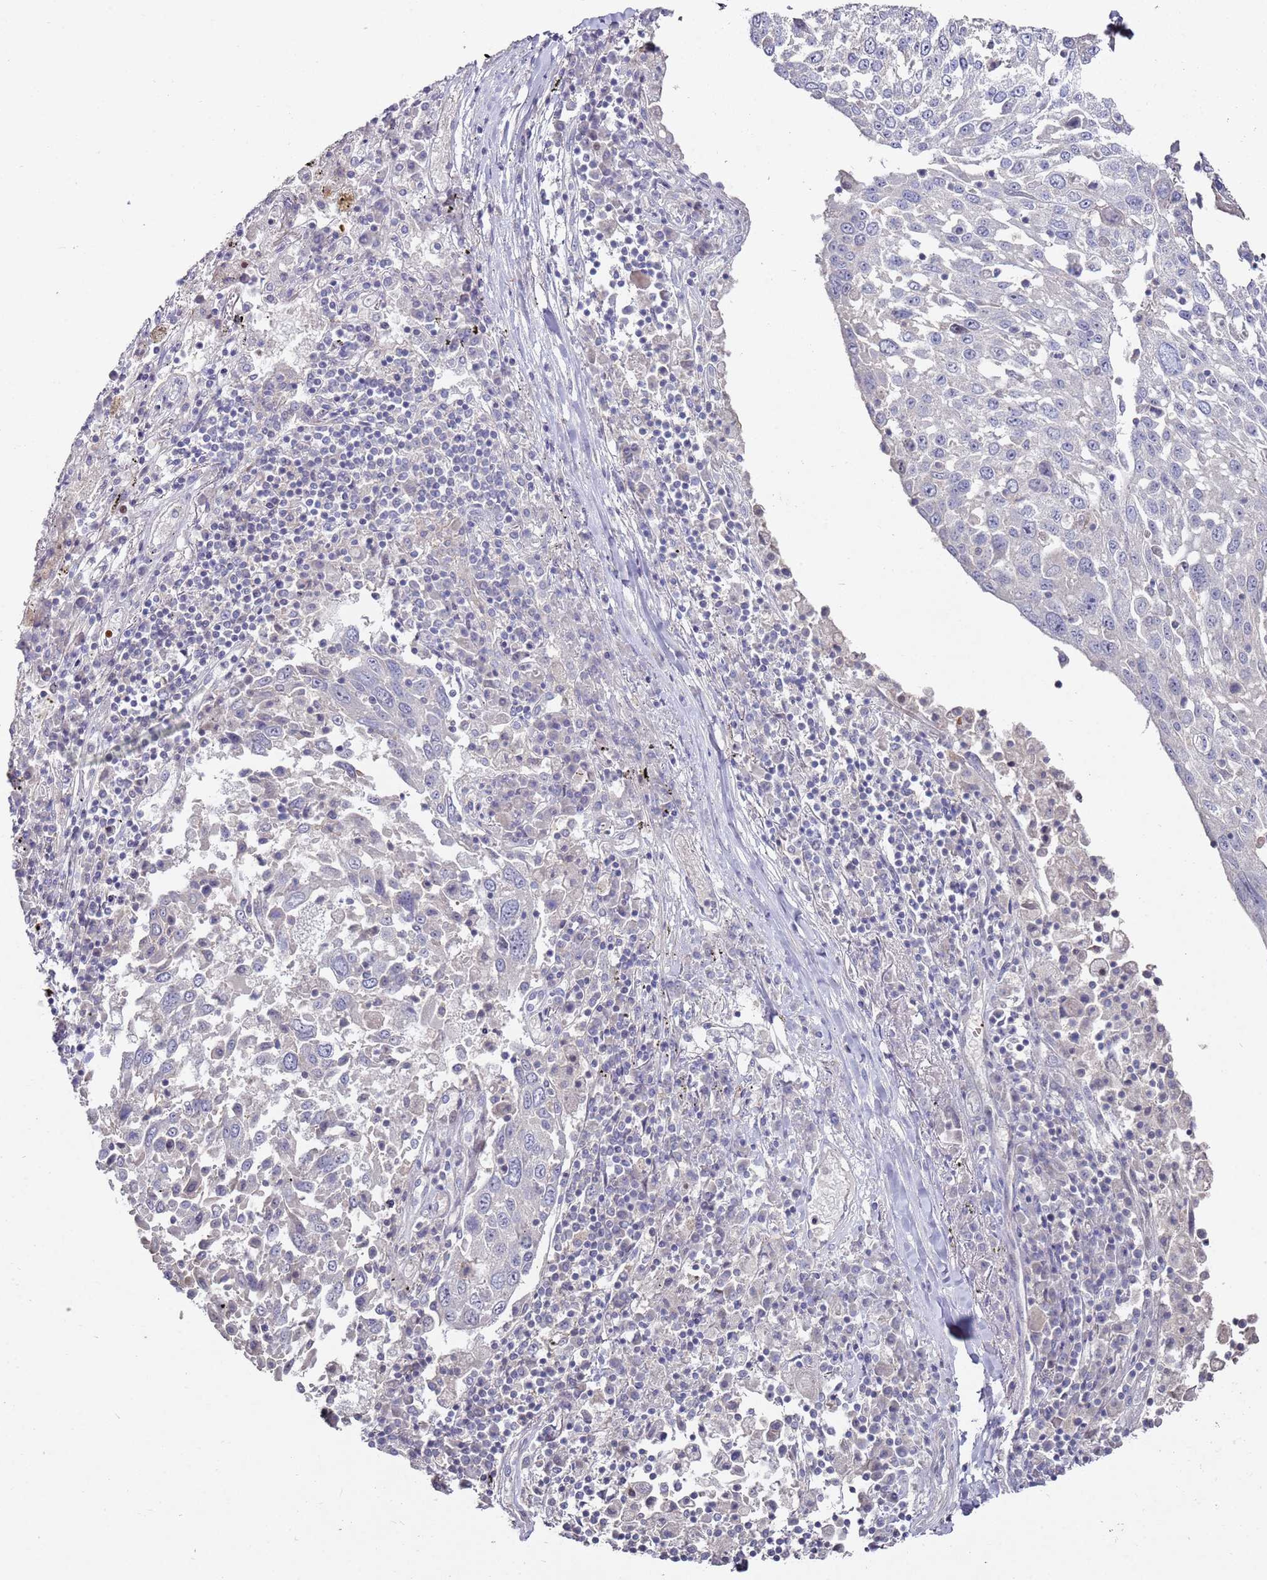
{"staining": {"intensity": "negative", "quantity": "none", "location": "none"}, "tissue": "lung cancer", "cell_type": "Tumor cells", "image_type": "cancer", "snomed": [{"axis": "morphology", "description": "Squamous cell carcinoma, NOS"}, {"axis": "topography", "description": "Lung"}], "caption": "IHC of human lung squamous cell carcinoma exhibits no positivity in tumor cells.", "gene": "LACC1", "patient": {"sex": "male", "age": 65}}